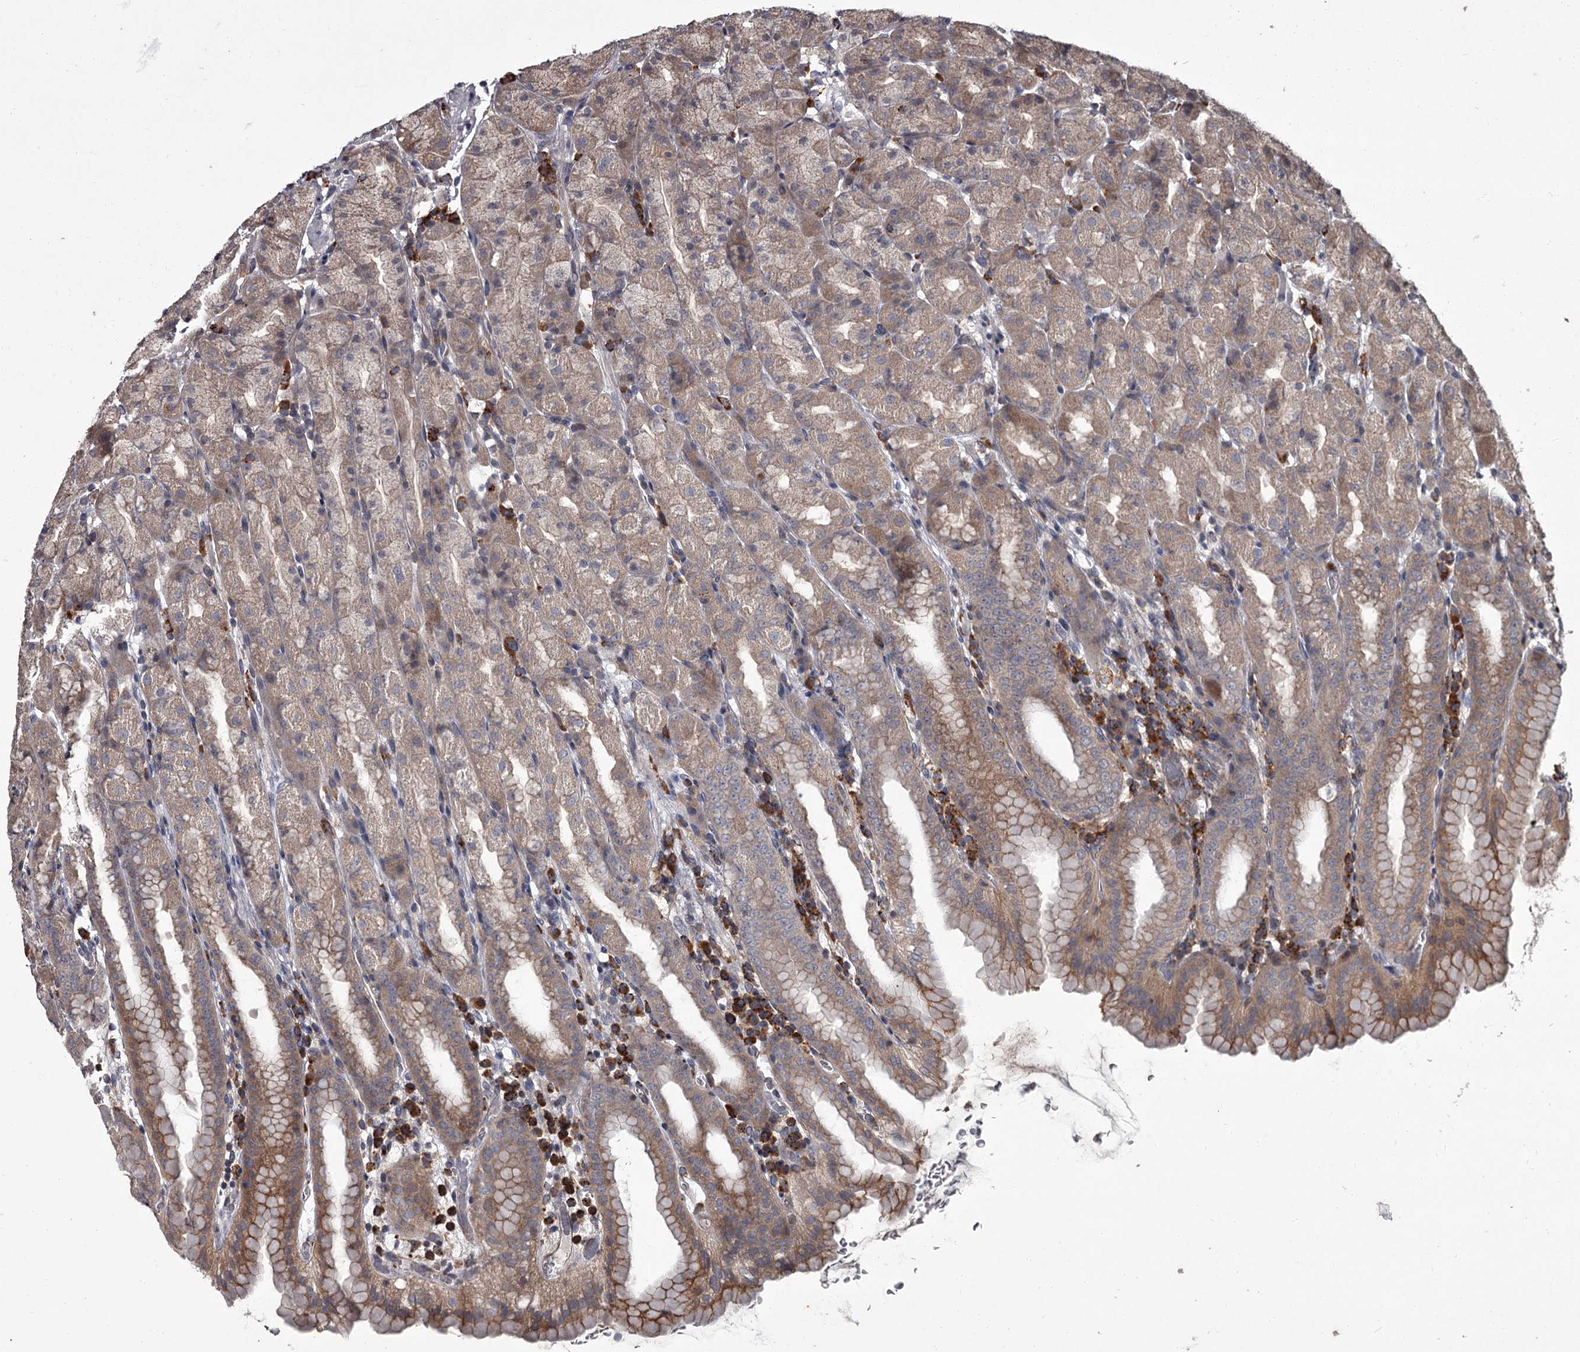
{"staining": {"intensity": "weak", "quantity": "25%-75%", "location": "cytoplasmic/membranous"}, "tissue": "stomach", "cell_type": "Glandular cells", "image_type": "normal", "snomed": [{"axis": "morphology", "description": "Normal tissue, NOS"}, {"axis": "topography", "description": "Stomach, upper"}], "caption": "Brown immunohistochemical staining in normal human stomach exhibits weak cytoplasmic/membranous positivity in approximately 25%-75% of glandular cells.", "gene": "UNC93B1", "patient": {"sex": "male", "age": 68}}